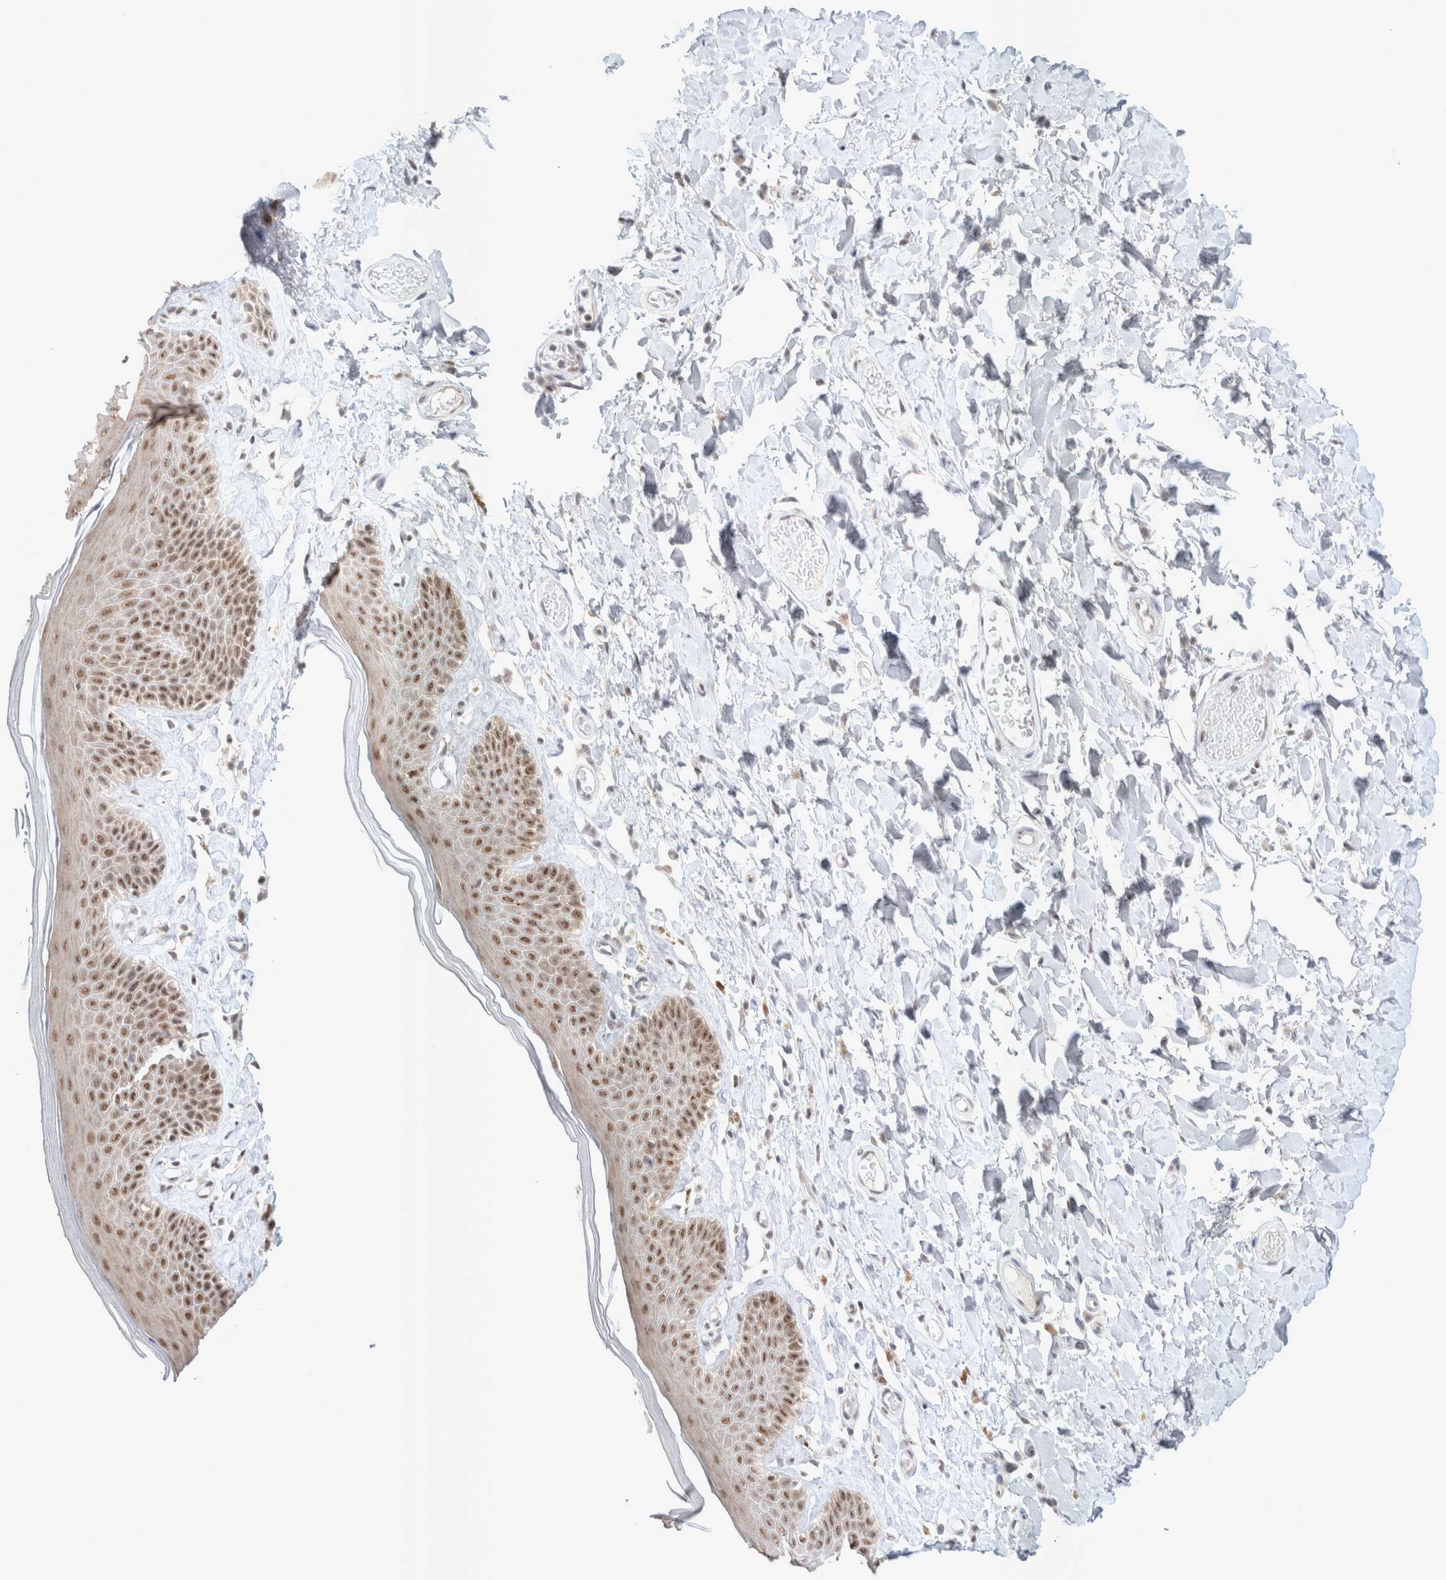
{"staining": {"intensity": "moderate", "quantity": ">75%", "location": "nuclear"}, "tissue": "skin", "cell_type": "Epidermal cells", "image_type": "normal", "snomed": [{"axis": "morphology", "description": "Normal tissue, NOS"}, {"axis": "topography", "description": "Vulva"}], "caption": "Skin stained for a protein (brown) shows moderate nuclear positive positivity in about >75% of epidermal cells.", "gene": "TRMT12", "patient": {"sex": "female", "age": 73}}